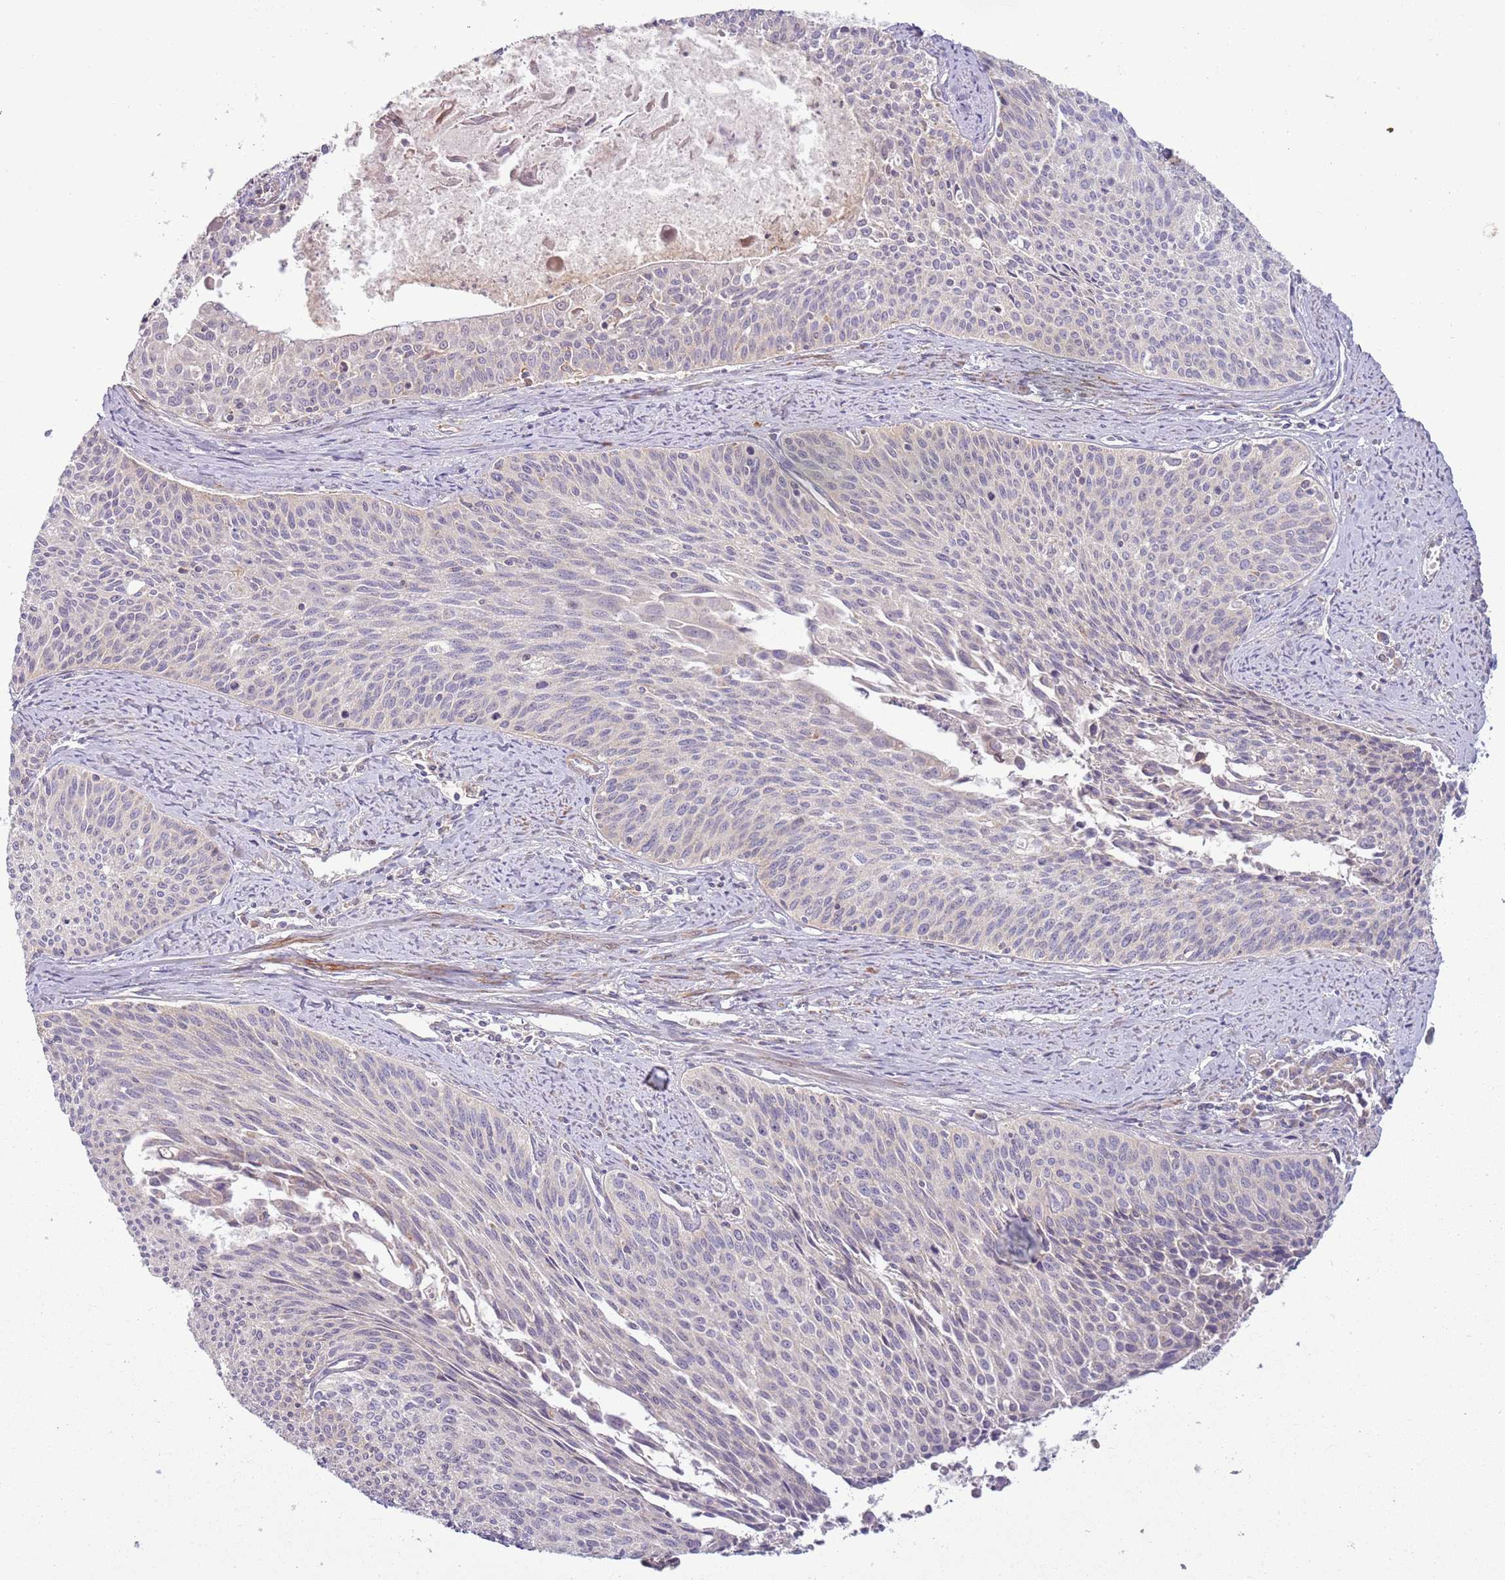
{"staining": {"intensity": "negative", "quantity": "none", "location": "none"}, "tissue": "cervical cancer", "cell_type": "Tumor cells", "image_type": "cancer", "snomed": [{"axis": "morphology", "description": "Squamous cell carcinoma, NOS"}, {"axis": "topography", "description": "Cervix"}], "caption": "Photomicrograph shows no significant protein positivity in tumor cells of cervical cancer (squamous cell carcinoma).", "gene": "DTD2", "patient": {"sex": "female", "age": 55}}